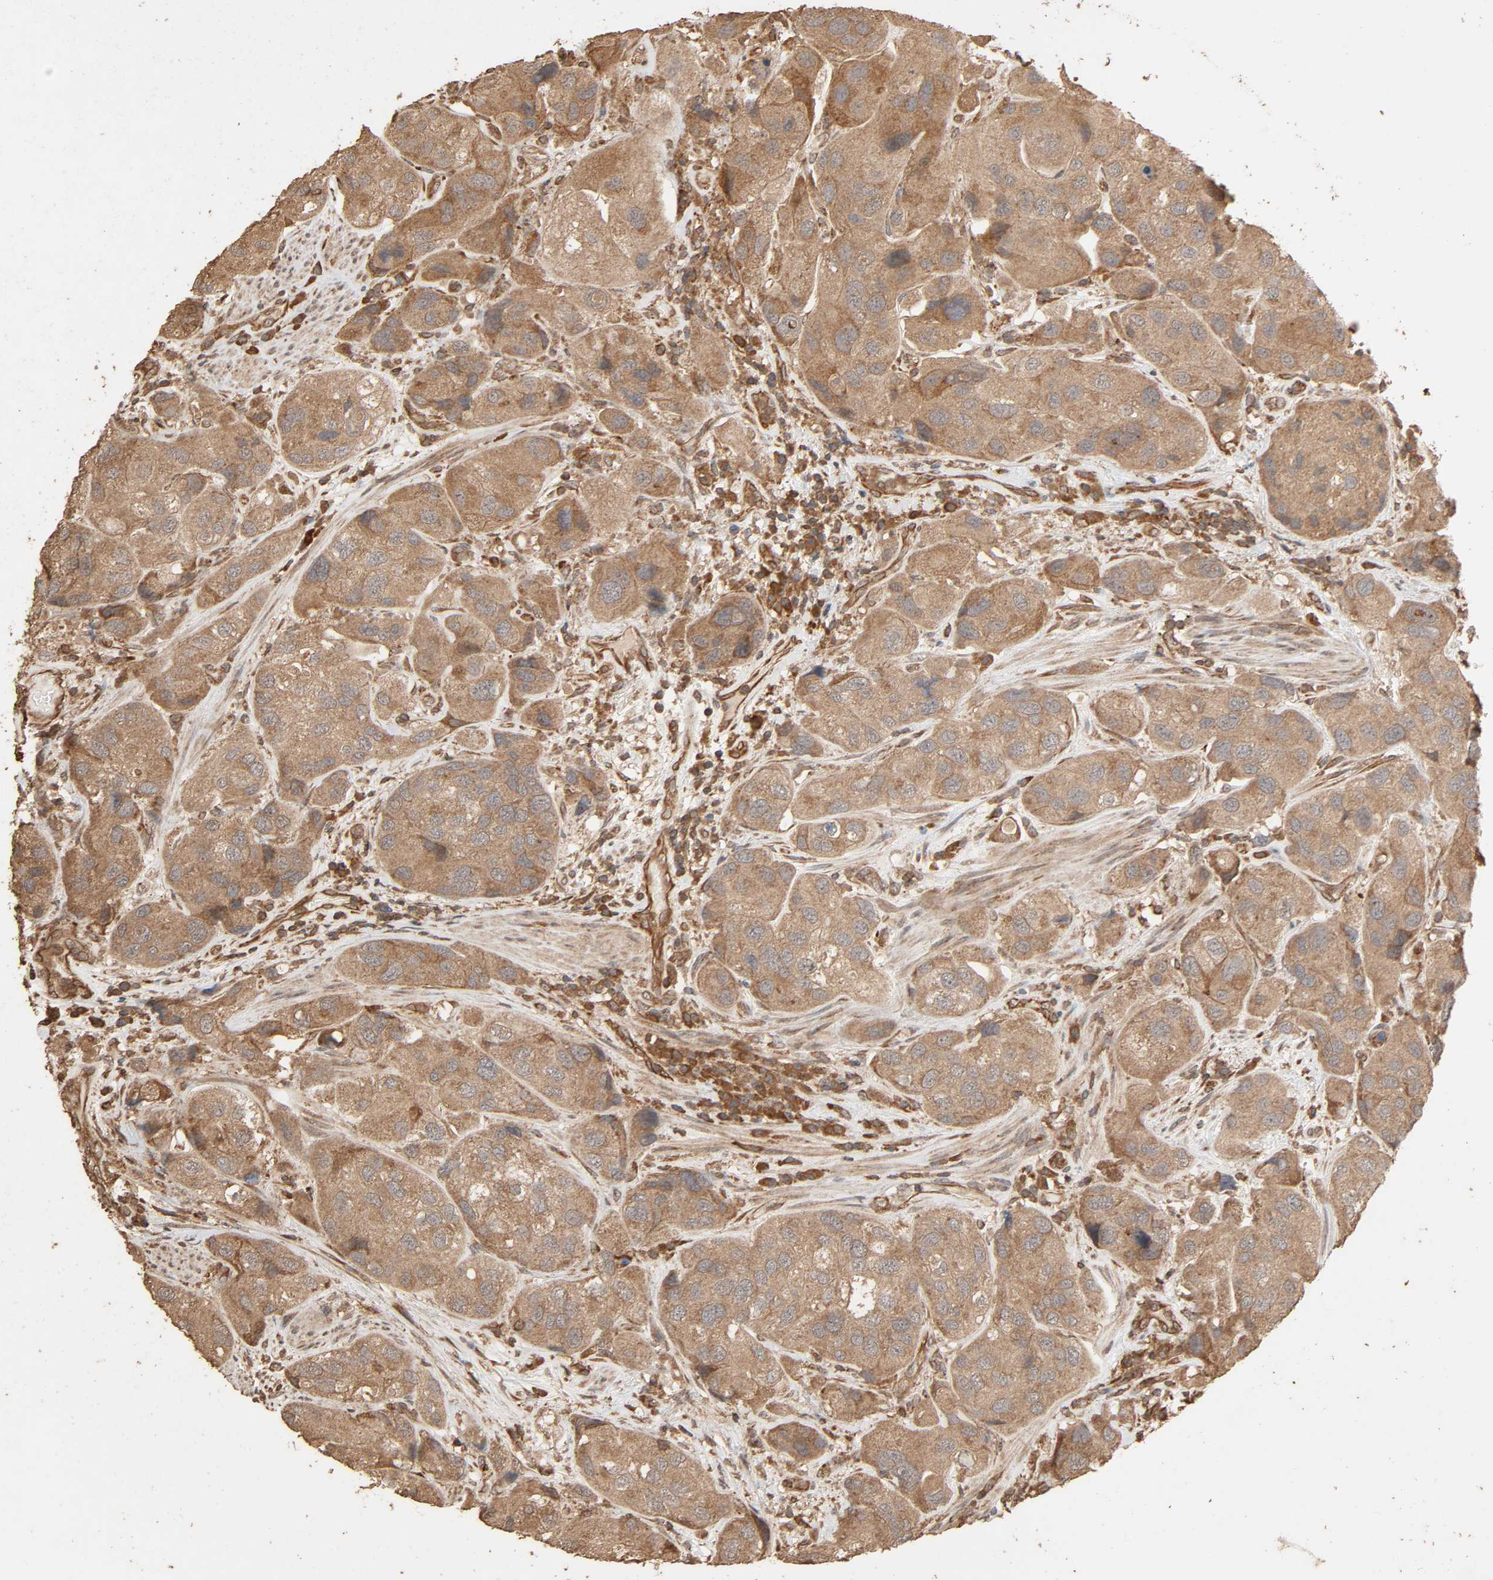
{"staining": {"intensity": "moderate", "quantity": "25%-75%", "location": "cytoplasmic/membranous"}, "tissue": "urothelial cancer", "cell_type": "Tumor cells", "image_type": "cancer", "snomed": [{"axis": "morphology", "description": "Urothelial carcinoma, High grade"}, {"axis": "topography", "description": "Urinary bladder"}], "caption": "IHC photomicrograph of neoplastic tissue: urothelial cancer stained using immunohistochemistry (IHC) demonstrates medium levels of moderate protein expression localized specifically in the cytoplasmic/membranous of tumor cells, appearing as a cytoplasmic/membranous brown color.", "gene": "RPS6KA6", "patient": {"sex": "female", "age": 64}}